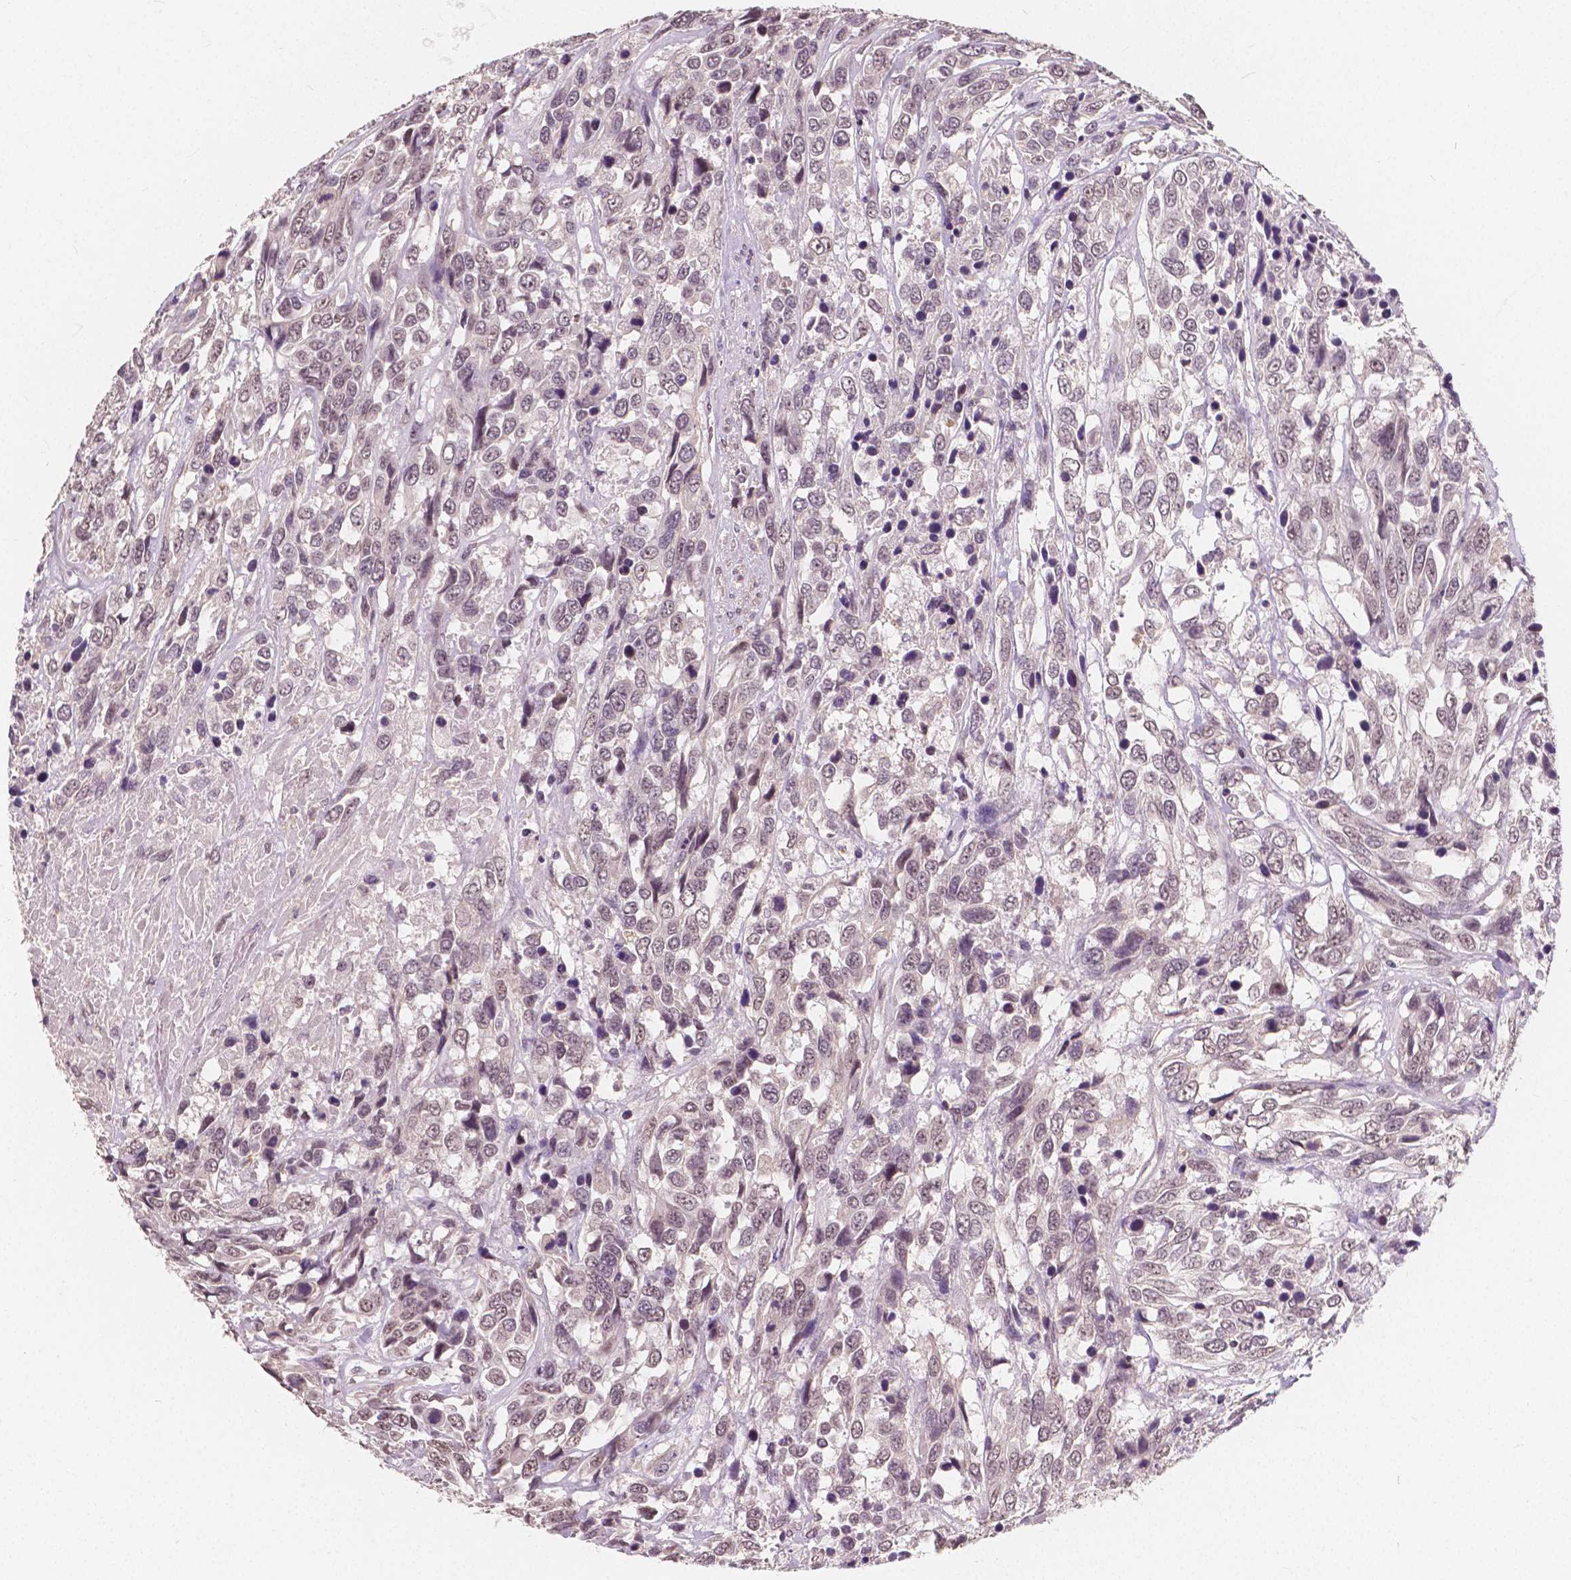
{"staining": {"intensity": "weak", "quantity": "25%-75%", "location": "nuclear"}, "tissue": "urothelial cancer", "cell_type": "Tumor cells", "image_type": "cancer", "snomed": [{"axis": "morphology", "description": "Urothelial carcinoma, High grade"}, {"axis": "topography", "description": "Urinary bladder"}], "caption": "Weak nuclear protein positivity is appreciated in approximately 25%-75% of tumor cells in high-grade urothelial carcinoma.", "gene": "NOLC1", "patient": {"sex": "female", "age": 70}}